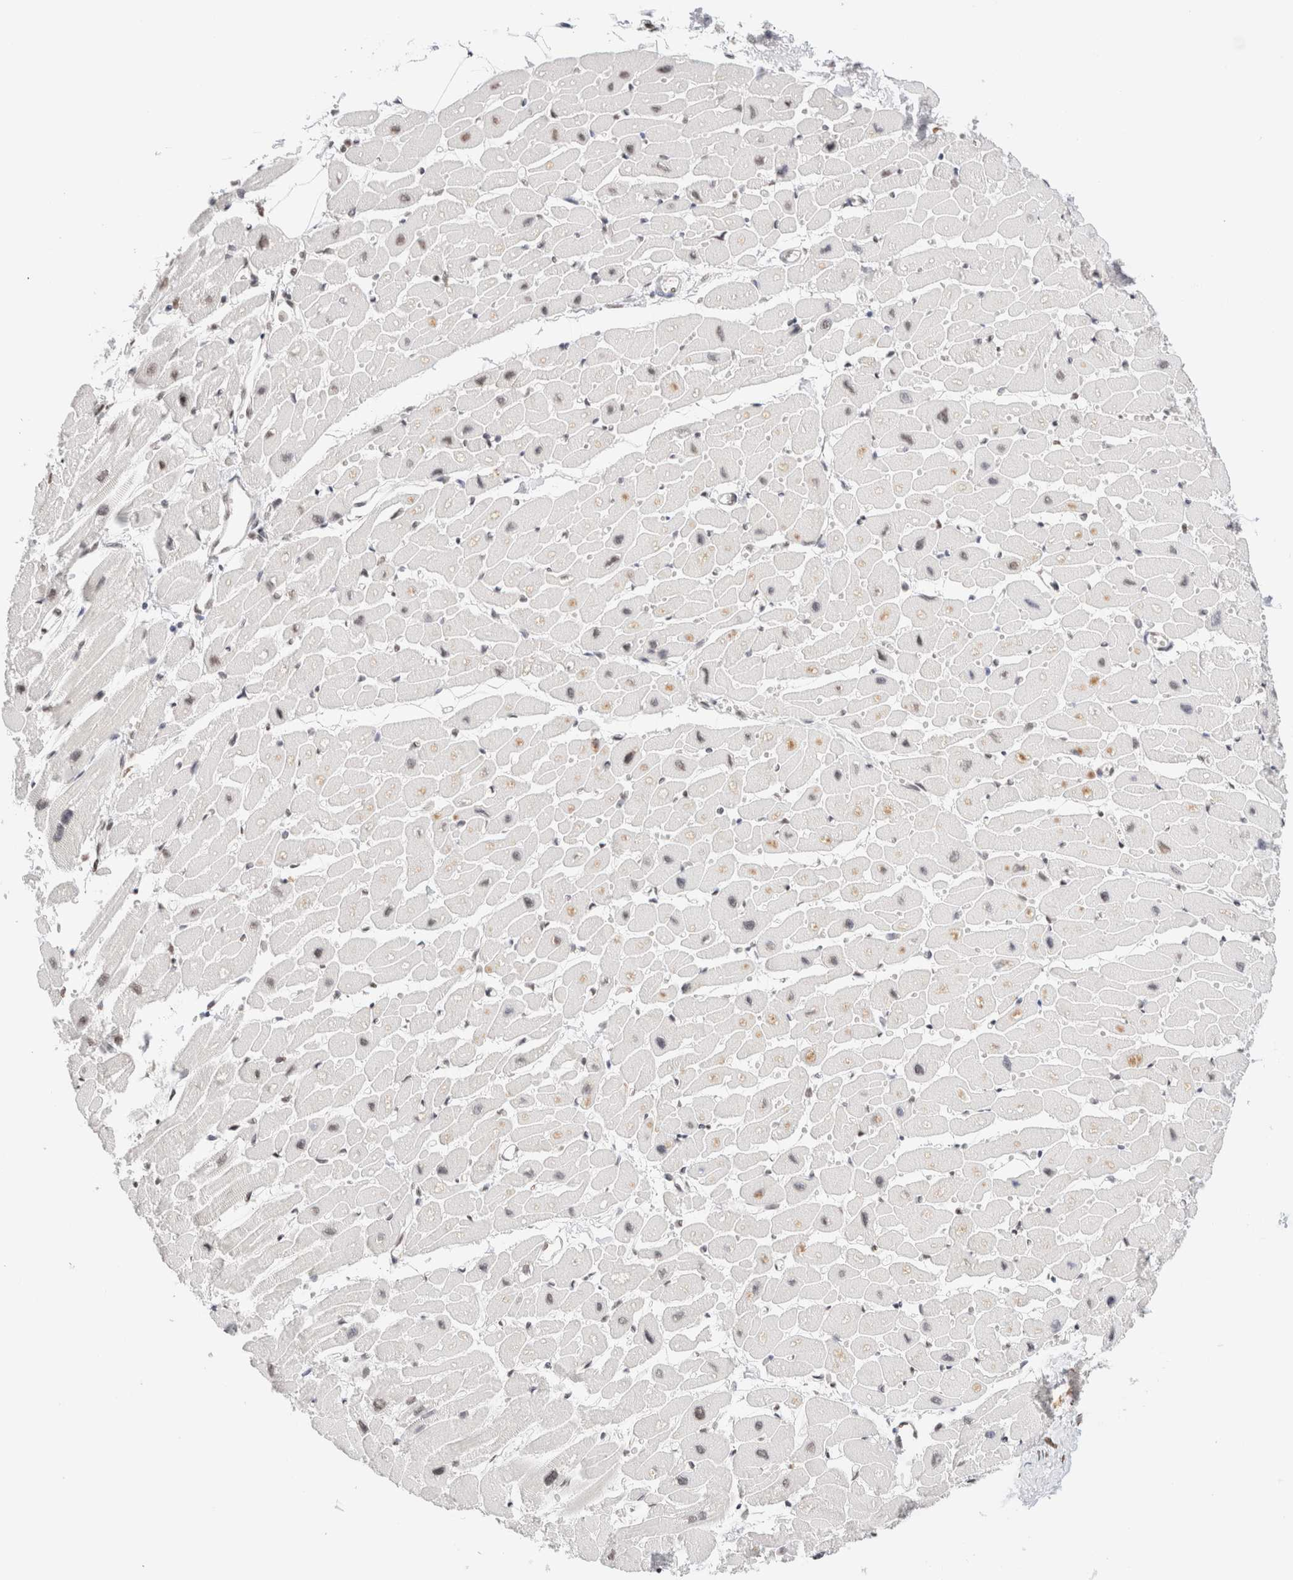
{"staining": {"intensity": "moderate", "quantity": "<25%", "location": "nuclear"}, "tissue": "heart muscle", "cell_type": "Cardiomyocytes", "image_type": "normal", "snomed": [{"axis": "morphology", "description": "Normal tissue, NOS"}, {"axis": "topography", "description": "Heart"}], "caption": "High-power microscopy captured an immunohistochemistry histopathology image of normal heart muscle, revealing moderate nuclear staining in about <25% of cardiomyocytes.", "gene": "SUPT3H", "patient": {"sex": "female", "age": 54}}